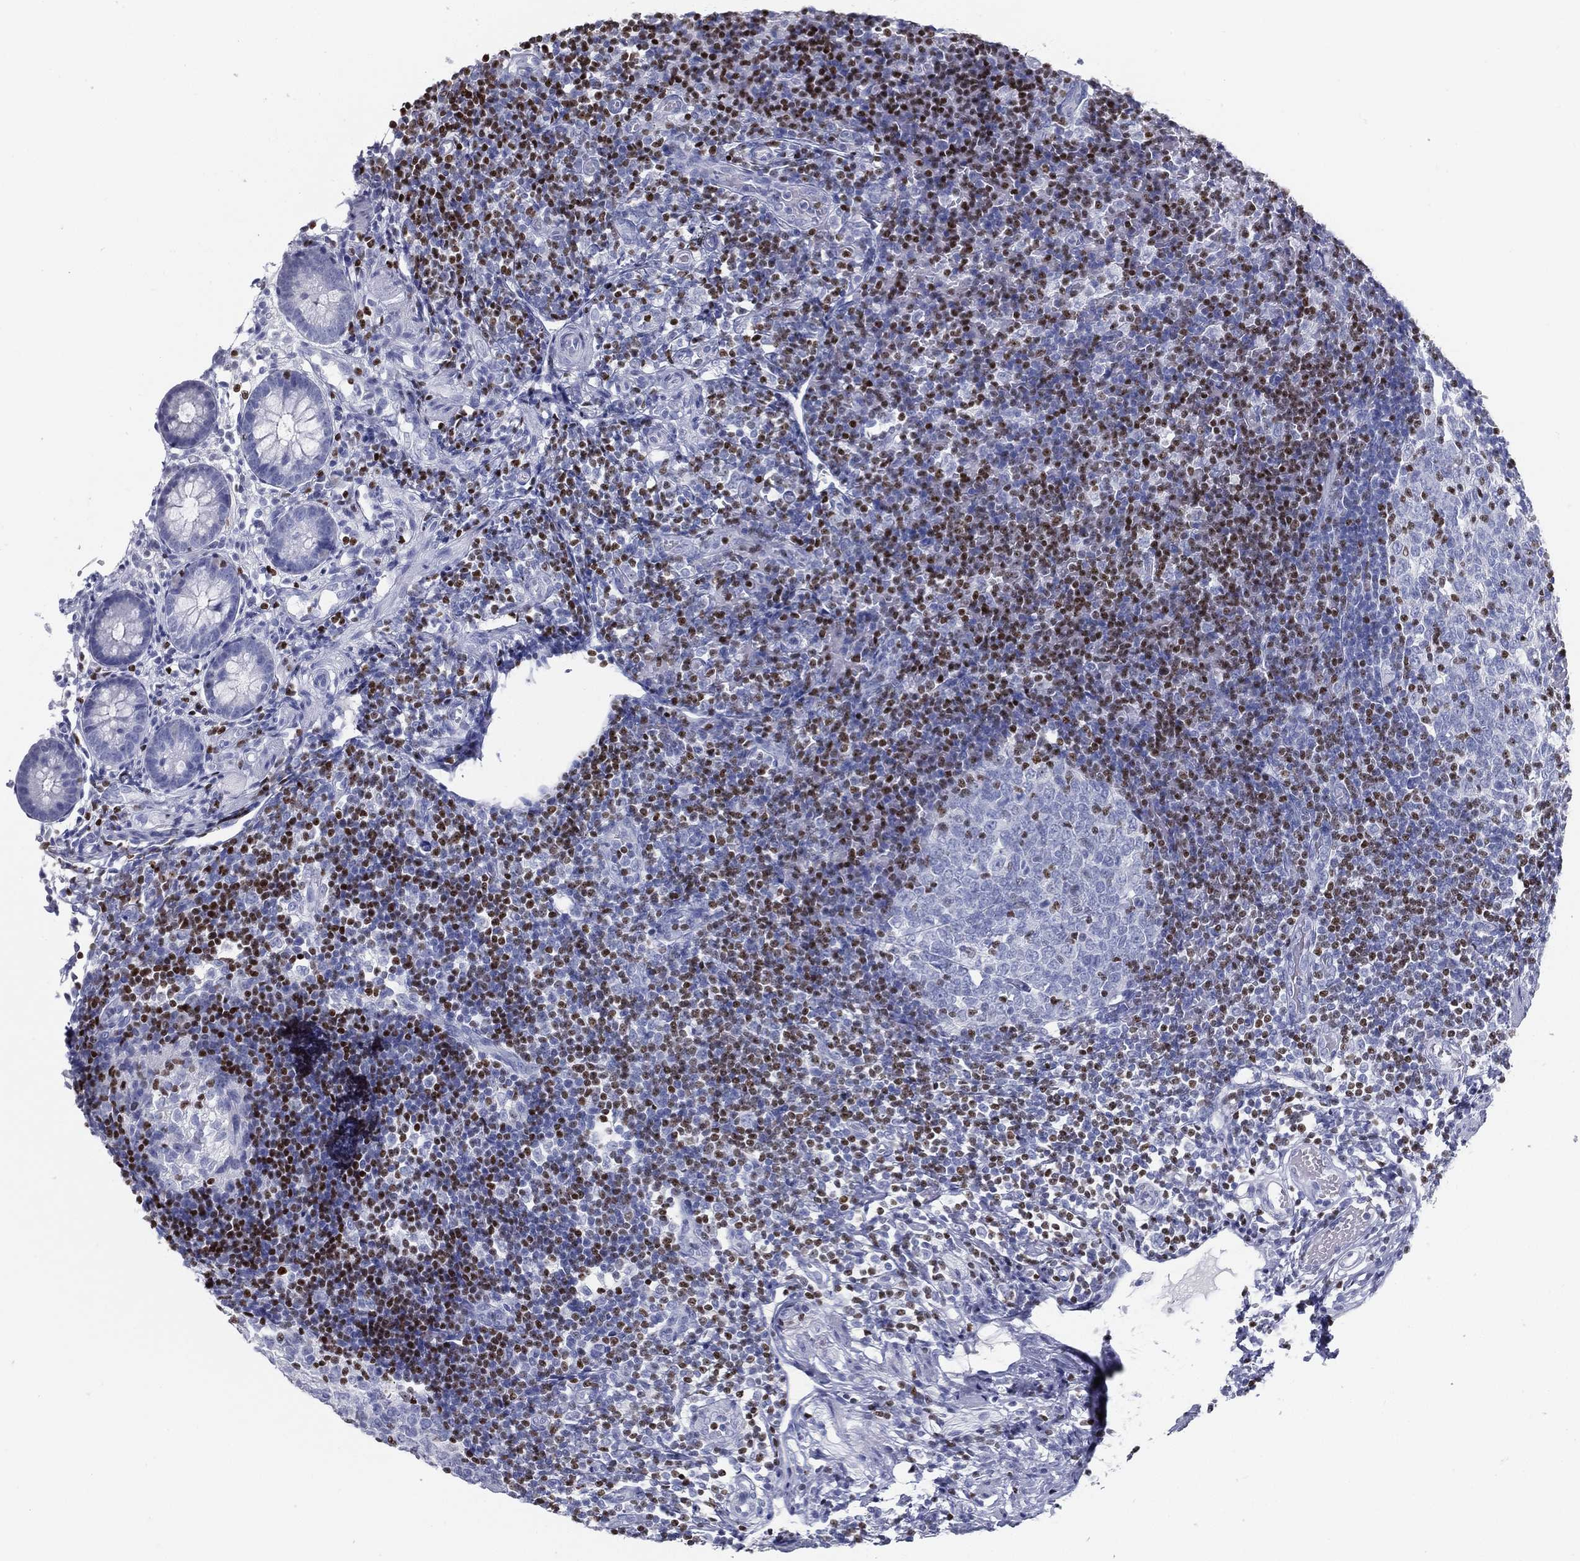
{"staining": {"intensity": "negative", "quantity": "none", "location": "none"}, "tissue": "appendix", "cell_type": "Glandular cells", "image_type": "normal", "snomed": [{"axis": "morphology", "description": "Normal tissue, NOS"}, {"axis": "topography", "description": "Appendix"}], "caption": "Protein analysis of benign appendix reveals no significant expression in glandular cells. (DAB (3,3'-diaminobenzidine) immunohistochemistry visualized using brightfield microscopy, high magnification).", "gene": "PYHIN1", "patient": {"sex": "female", "age": 40}}